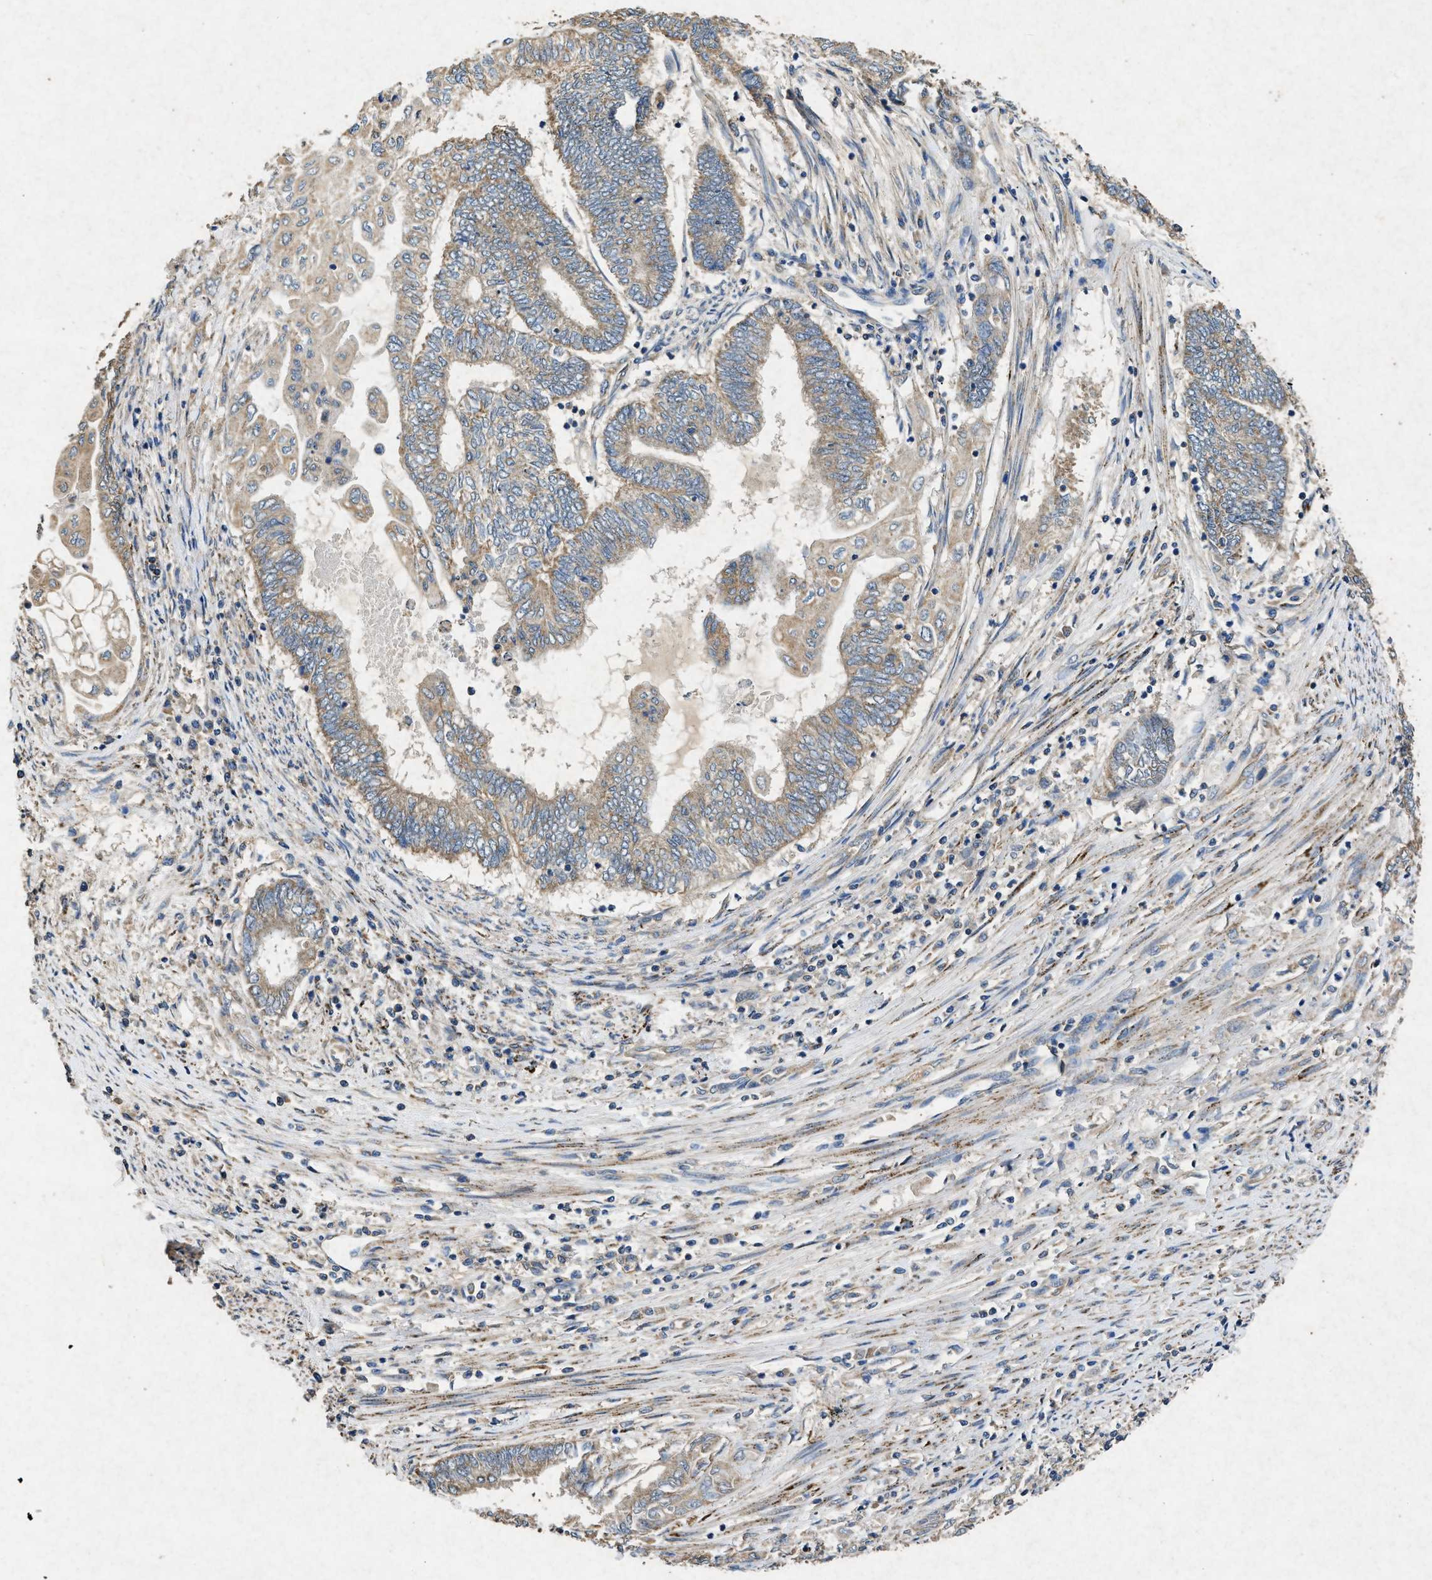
{"staining": {"intensity": "weak", "quantity": ">75%", "location": "cytoplasmic/membranous"}, "tissue": "endometrial cancer", "cell_type": "Tumor cells", "image_type": "cancer", "snomed": [{"axis": "morphology", "description": "Adenocarcinoma, NOS"}, {"axis": "topography", "description": "Uterus"}, {"axis": "topography", "description": "Endometrium"}], "caption": "IHC (DAB (3,3'-diaminobenzidine)) staining of adenocarcinoma (endometrial) reveals weak cytoplasmic/membranous protein expression in about >75% of tumor cells.", "gene": "CDK15", "patient": {"sex": "female", "age": 70}}